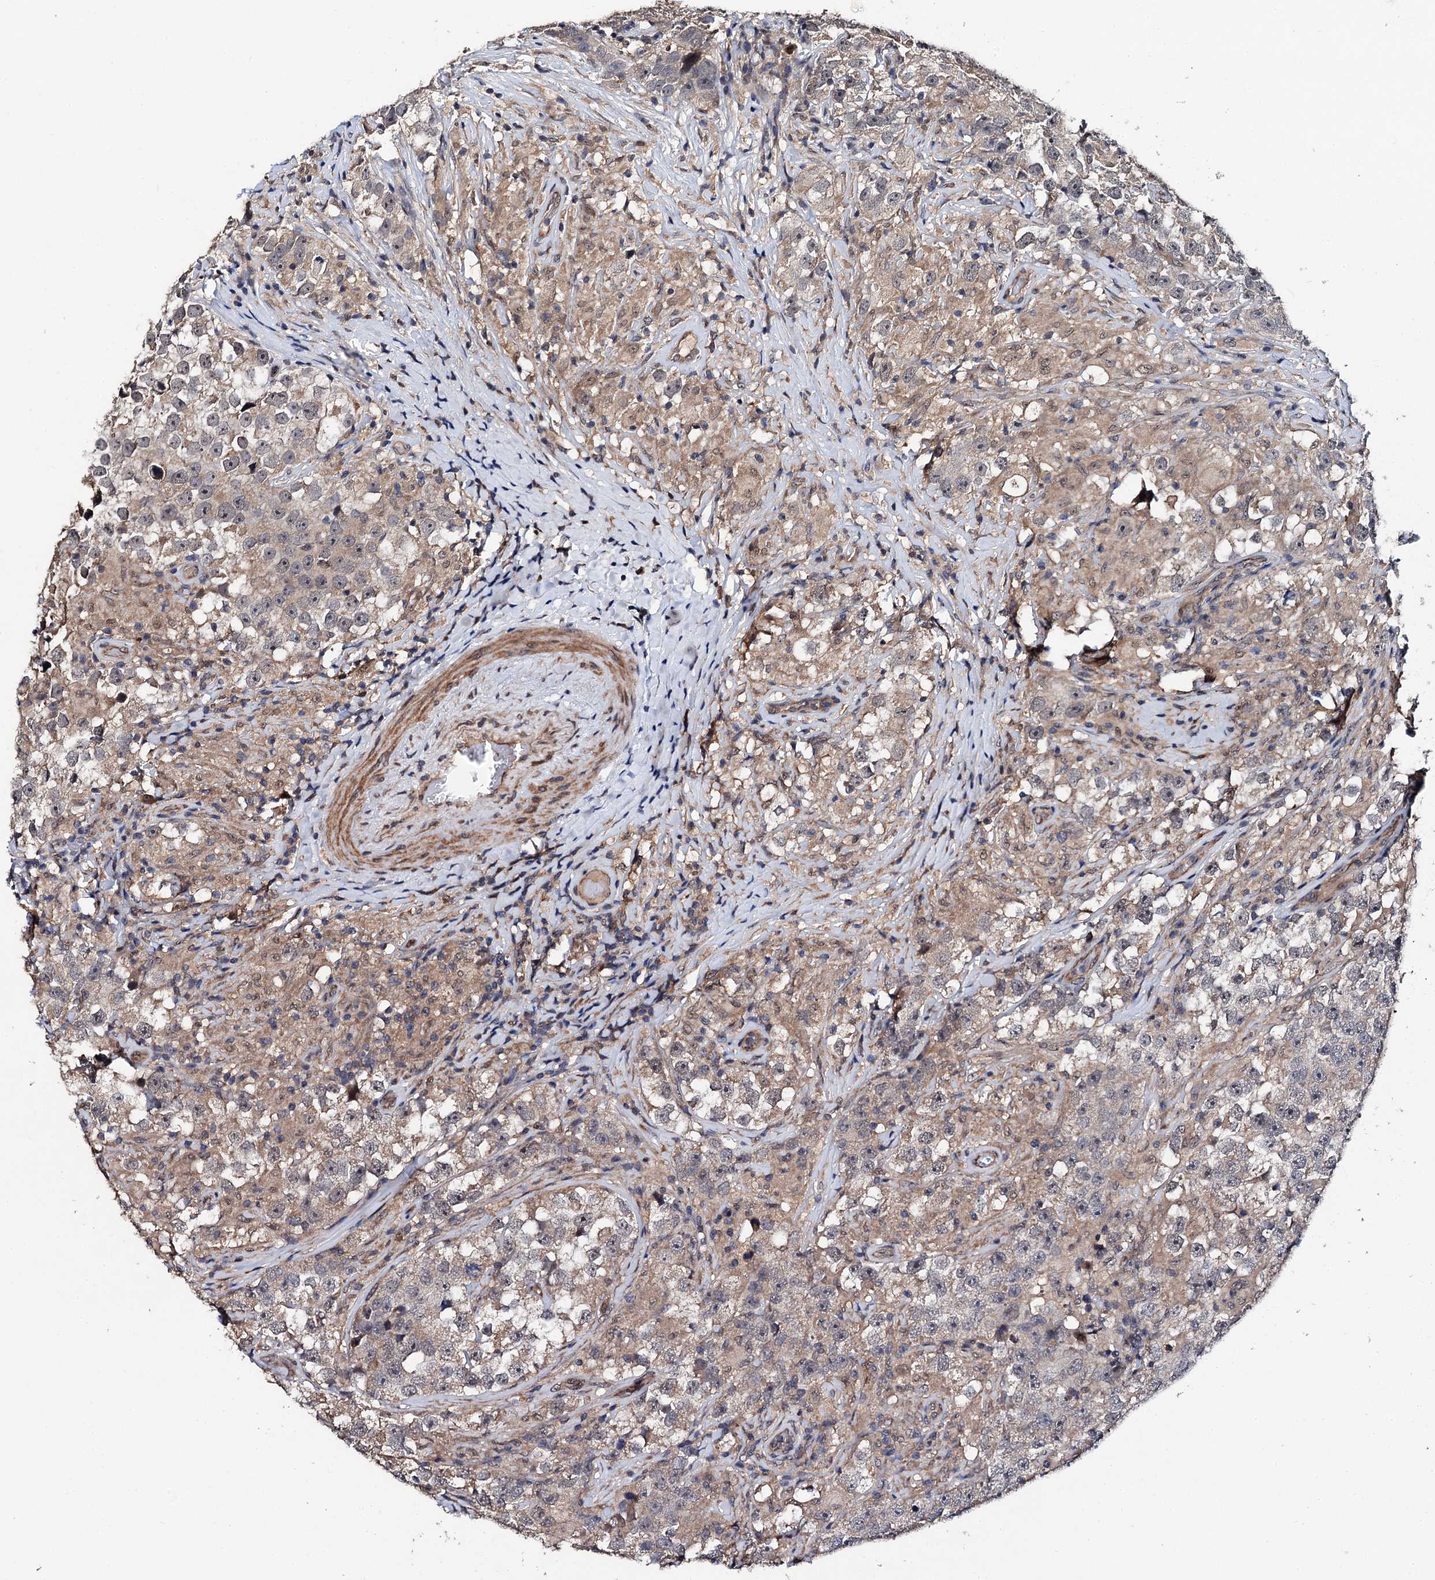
{"staining": {"intensity": "weak", "quantity": "25%-75%", "location": "cytoplasmic/membranous,nuclear"}, "tissue": "testis cancer", "cell_type": "Tumor cells", "image_type": "cancer", "snomed": [{"axis": "morphology", "description": "Seminoma, NOS"}, {"axis": "topography", "description": "Testis"}], "caption": "Immunohistochemistry (IHC) (DAB (3,3'-diaminobenzidine)) staining of human testis seminoma exhibits weak cytoplasmic/membranous and nuclear protein expression in approximately 25%-75% of tumor cells. The protein of interest is shown in brown color, while the nuclei are stained blue.", "gene": "IP6K1", "patient": {"sex": "male", "age": 46}}